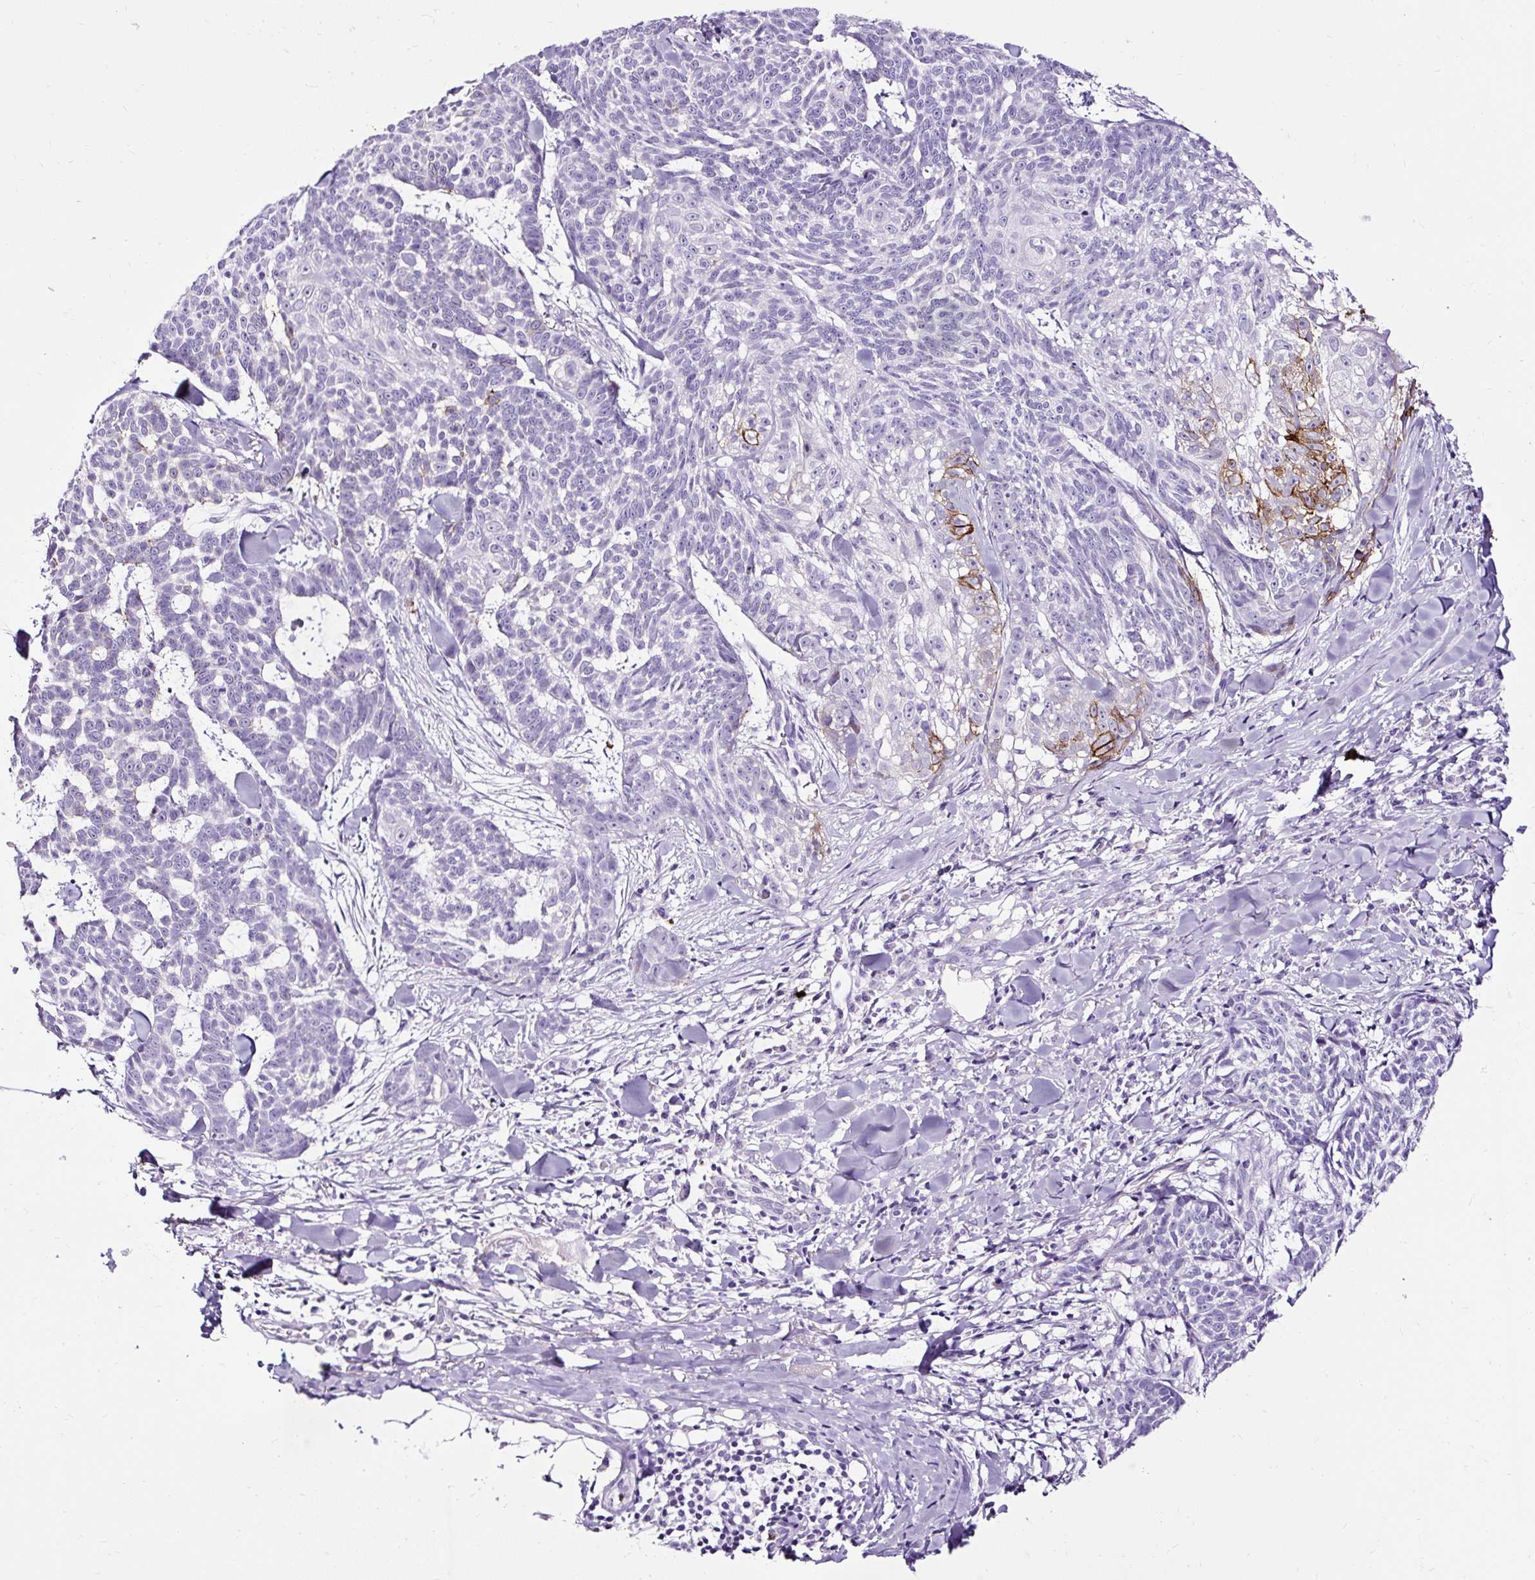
{"staining": {"intensity": "moderate", "quantity": "<25%", "location": "cytoplasmic/membranous"}, "tissue": "skin cancer", "cell_type": "Tumor cells", "image_type": "cancer", "snomed": [{"axis": "morphology", "description": "Basal cell carcinoma"}, {"axis": "topography", "description": "Skin"}], "caption": "Immunohistochemical staining of human skin cancer shows low levels of moderate cytoplasmic/membranous positivity in about <25% of tumor cells.", "gene": "SLC7A8", "patient": {"sex": "female", "age": 93}}